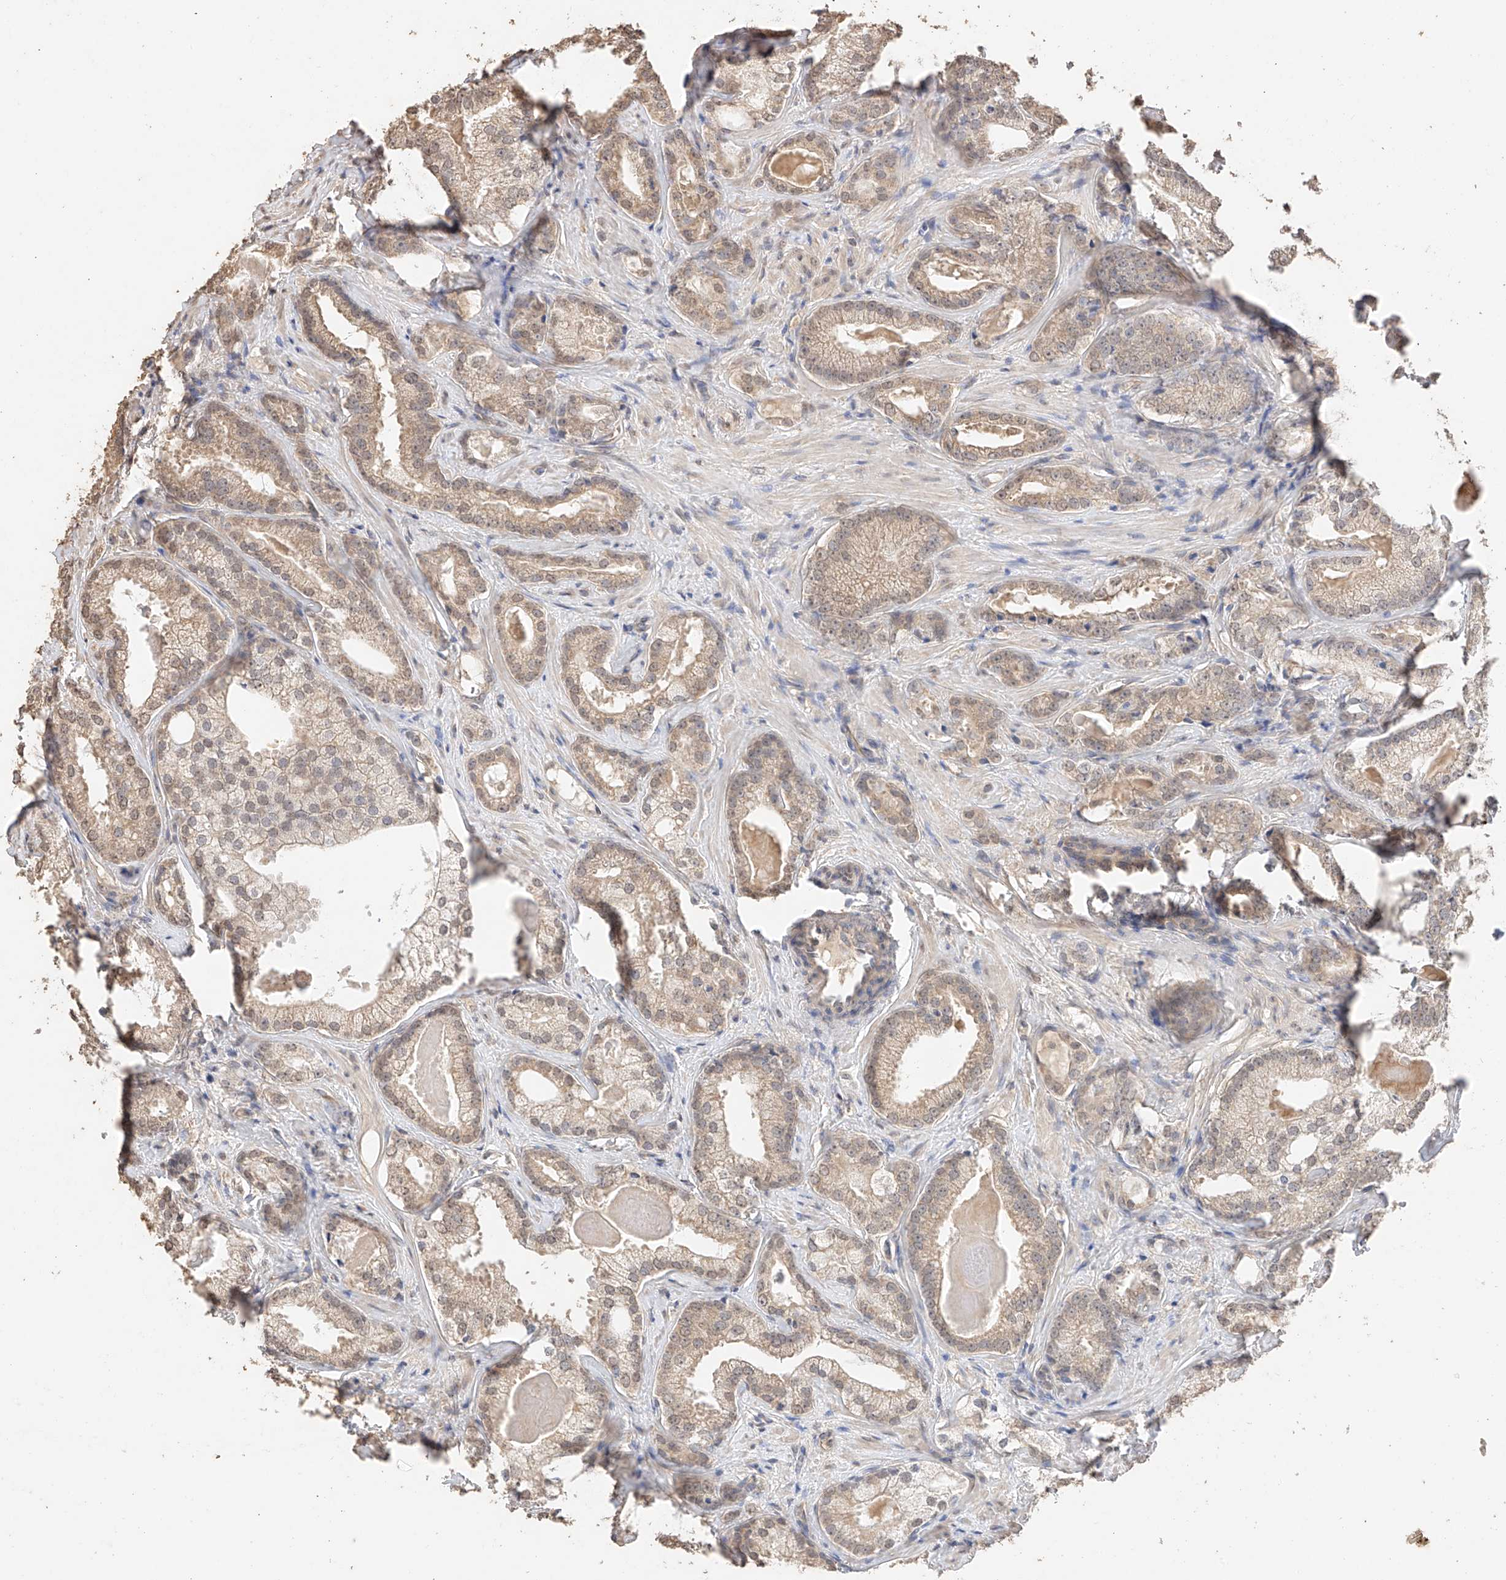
{"staining": {"intensity": "weak", "quantity": ">75%", "location": "cytoplasmic/membranous"}, "tissue": "prostate cancer", "cell_type": "Tumor cells", "image_type": "cancer", "snomed": [{"axis": "morphology", "description": "Normal morphology"}, {"axis": "morphology", "description": "Adenocarcinoma, Low grade"}, {"axis": "topography", "description": "Prostate"}], "caption": "Brown immunohistochemical staining in prostate cancer (adenocarcinoma (low-grade)) exhibits weak cytoplasmic/membranous positivity in about >75% of tumor cells. (brown staining indicates protein expression, while blue staining denotes nuclei).", "gene": "IL22RA2", "patient": {"sex": "male", "age": 72}}